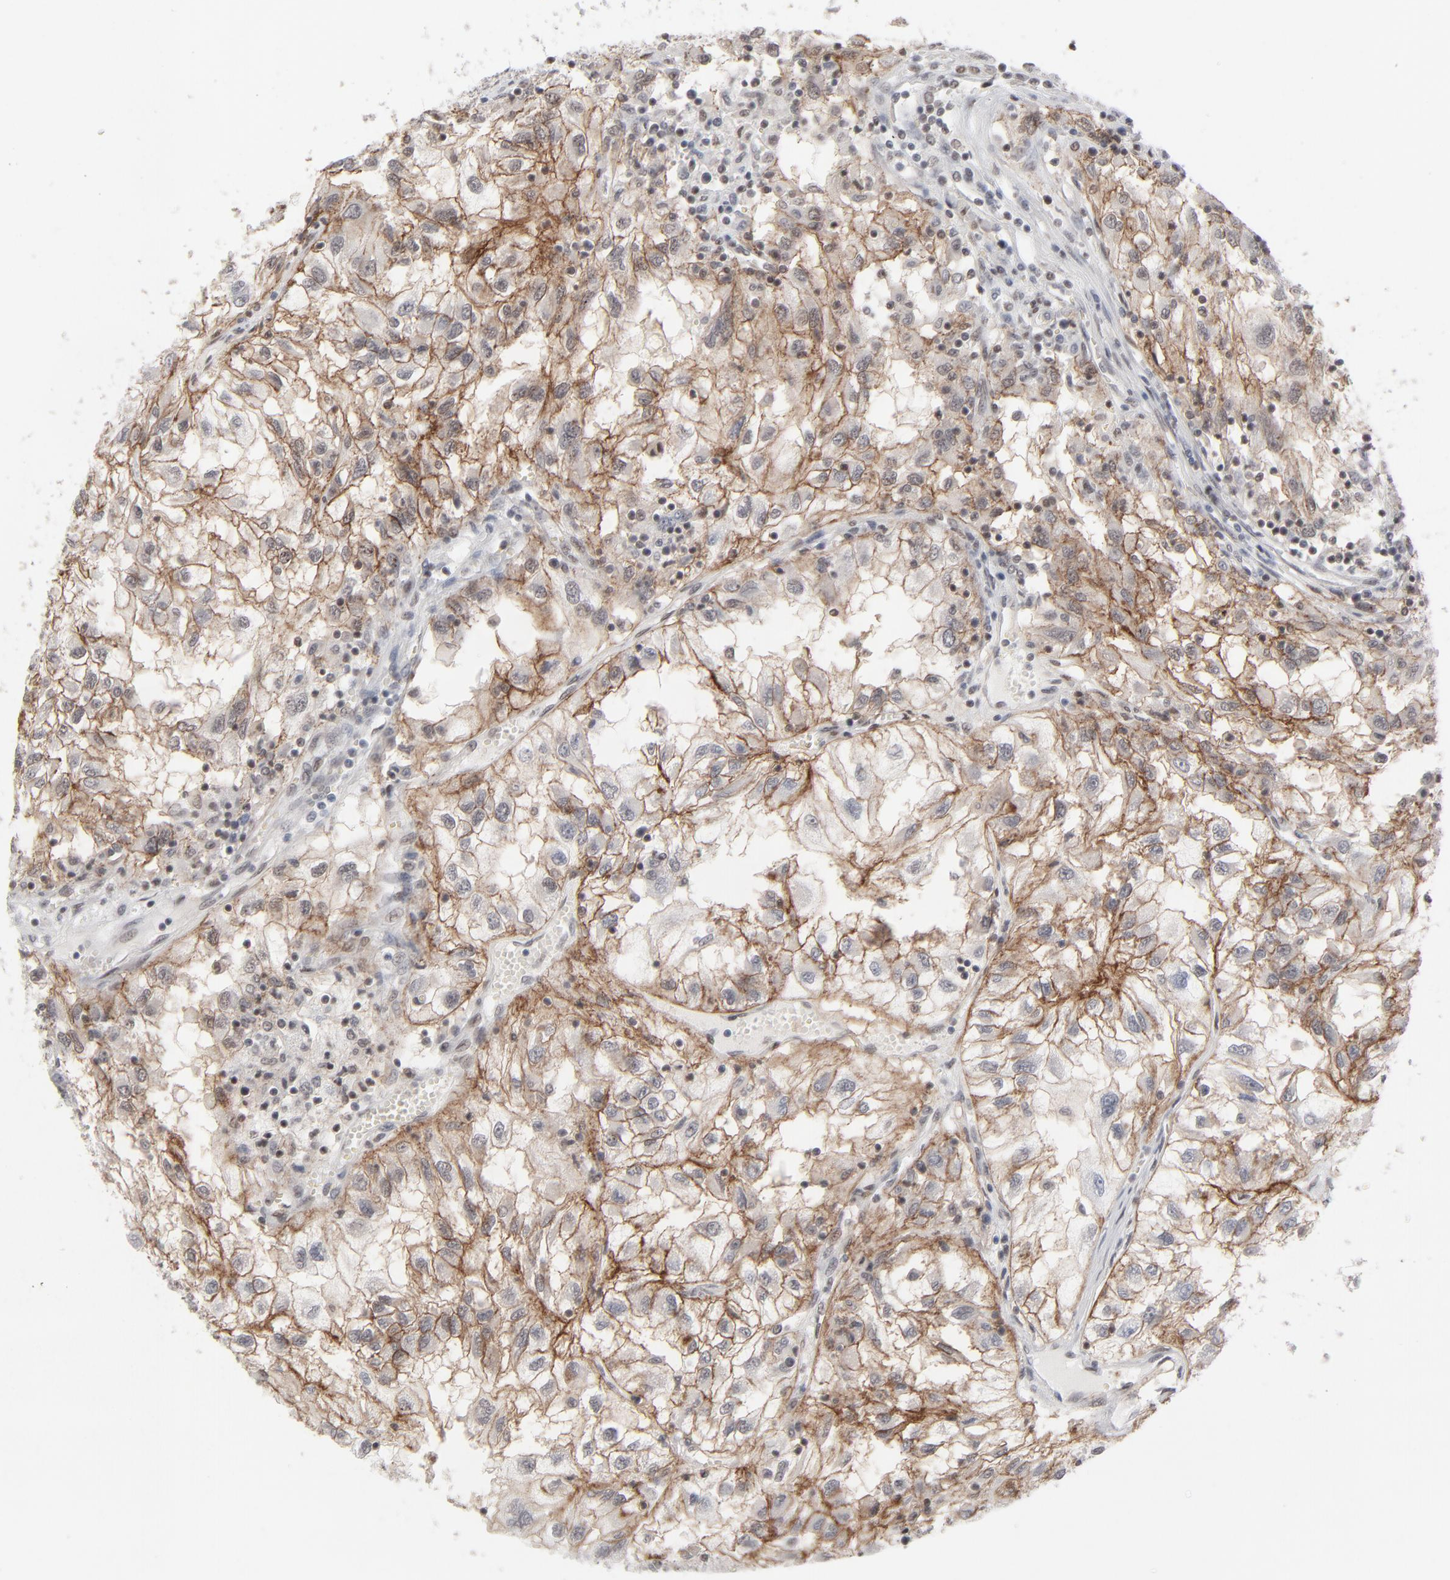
{"staining": {"intensity": "moderate", "quantity": ">75%", "location": "cytoplasmic/membranous"}, "tissue": "renal cancer", "cell_type": "Tumor cells", "image_type": "cancer", "snomed": [{"axis": "morphology", "description": "Normal tissue, NOS"}, {"axis": "morphology", "description": "Adenocarcinoma, NOS"}, {"axis": "topography", "description": "Kidney"}], "caption": "Moderate cytoplasmic/membranous positivity for a protein is seen in about >75% of tumor cells of renal cancer (adenocarcinoma) using IHC.", "gene": "IRF9", "patient": {"sex": "male", "age": 71}}